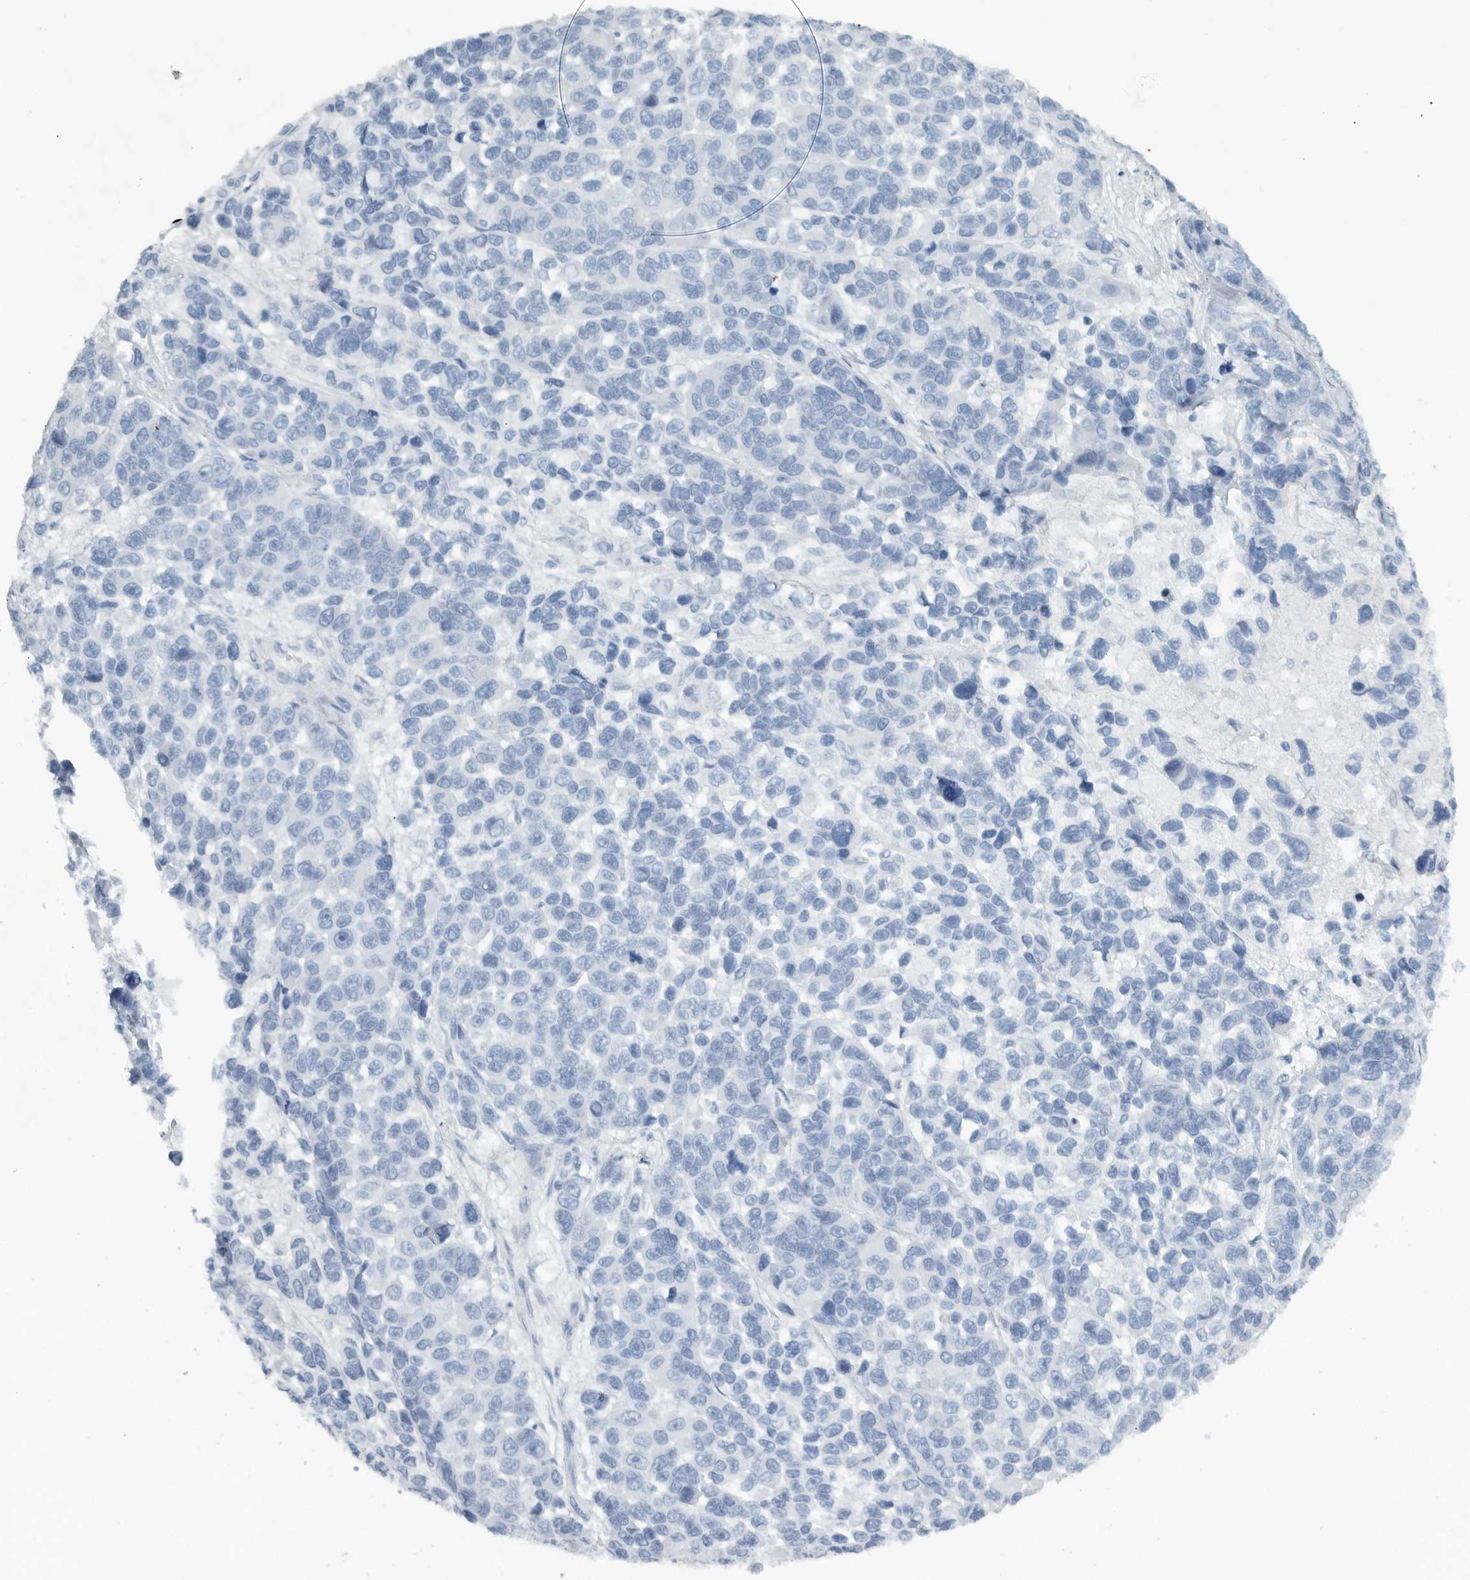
{"staining": {"intensity": "negative", "quantity": "none", "location": "none"}, "tissue": "melanoma", "cell_type": "Tumor cells", "image_type": "cancer", "snomed": [{"axis": "morphology", "description": "Malignant melanoma, NOS"}, {"axis": "topography", "description": "Skin"}], "caption": "This is an immunohistochemistry image of melanoma. There is no positivity in tumor cells.", "gene": "PAM", "patient": {"sex": "male", "age": 53}}